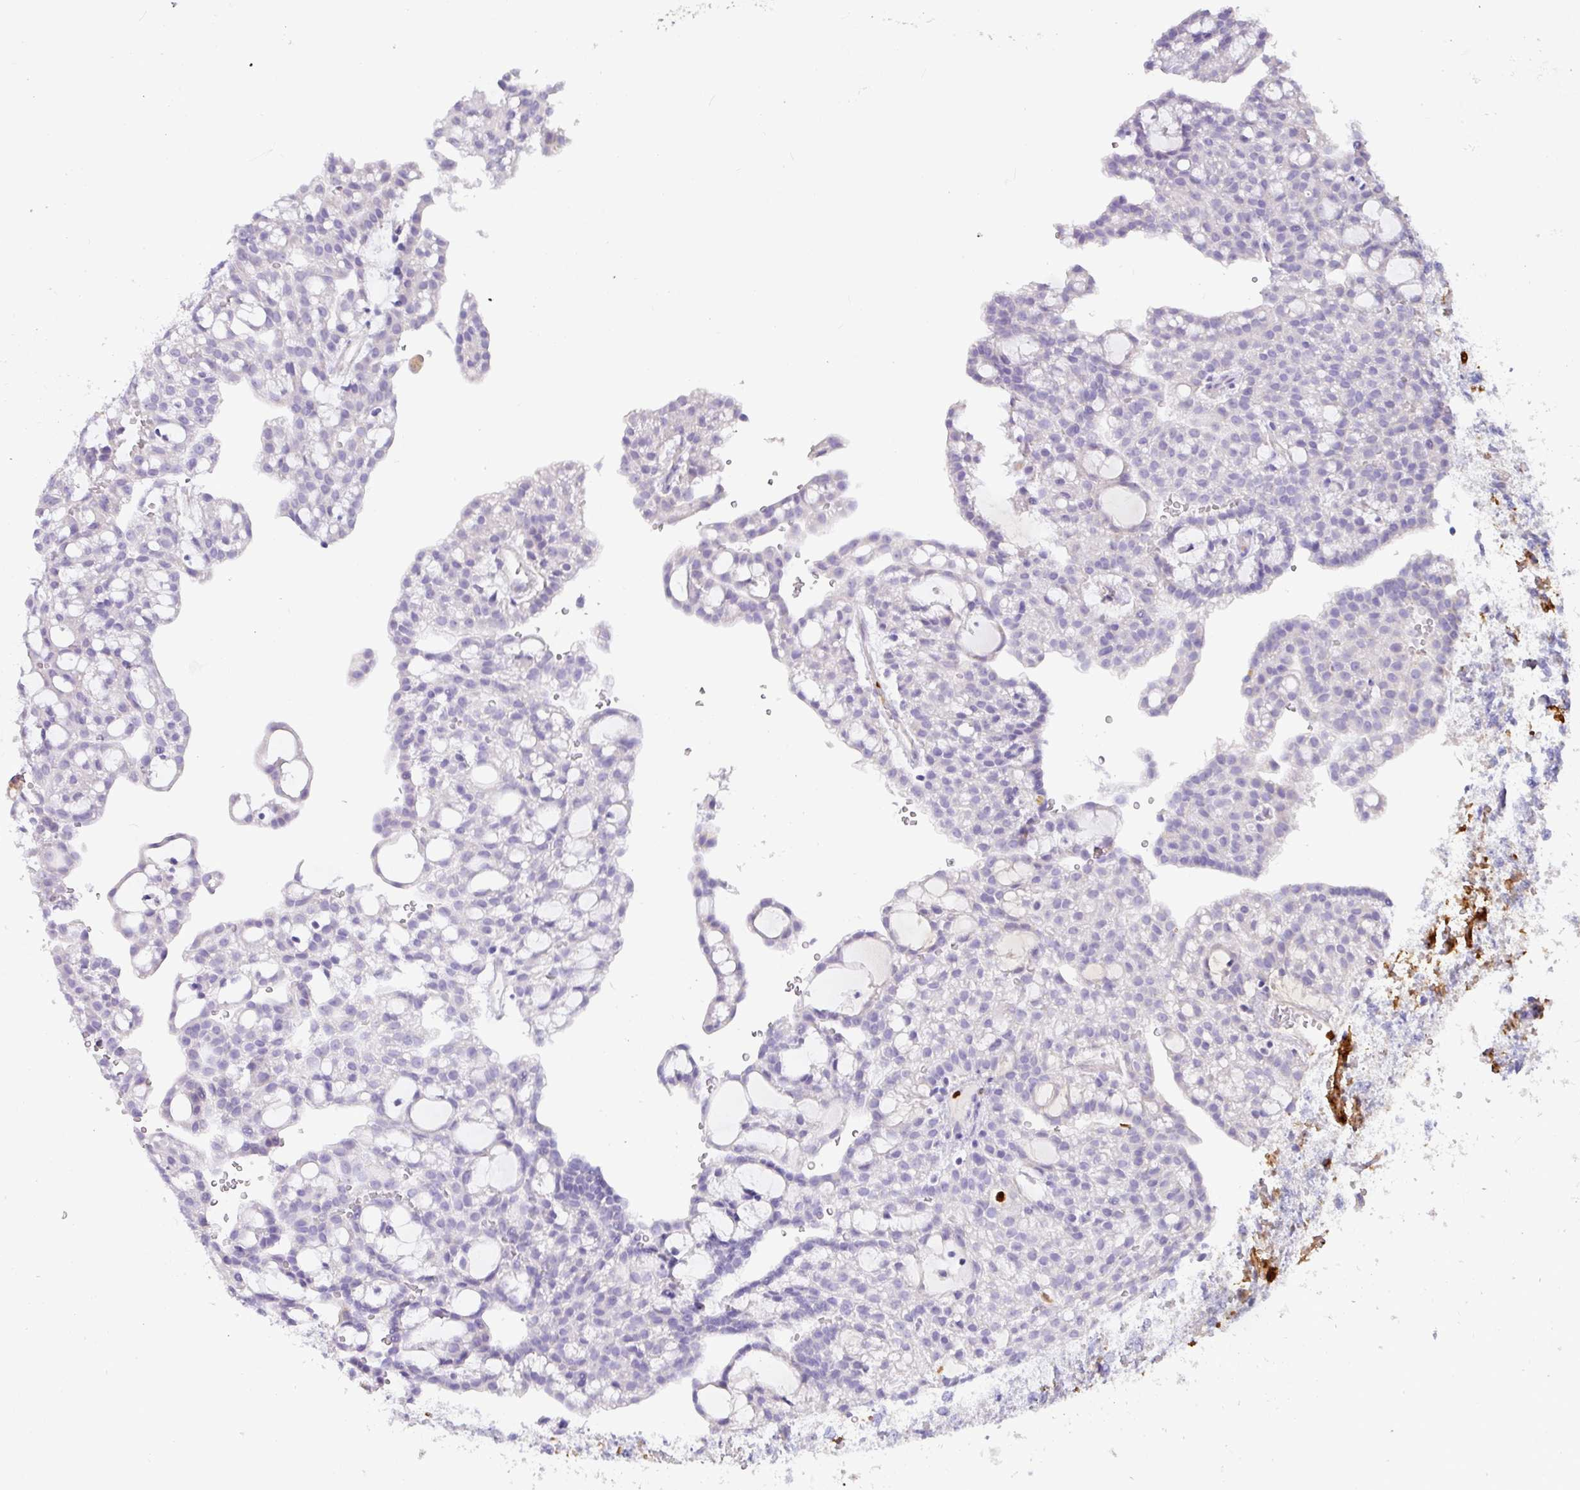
{"staining": {"intensity": "negative", "quantity": "none", "location": "none"}, "tissue": "renal cancer", "cell_type": "Tumor cells", "image_type": "cancer", "snomed": [{"axis": "morphology", "description": "Adenocarcinoma, NOS"}, {"axis": "topography", "description": "Kidney"}], "caption": "Protein analysis of adenocarcinoma (renal) displays no significant expression in tumor cells.", "gene": "SH2D3C", "patient": {"sex": "male", "age": 63}}